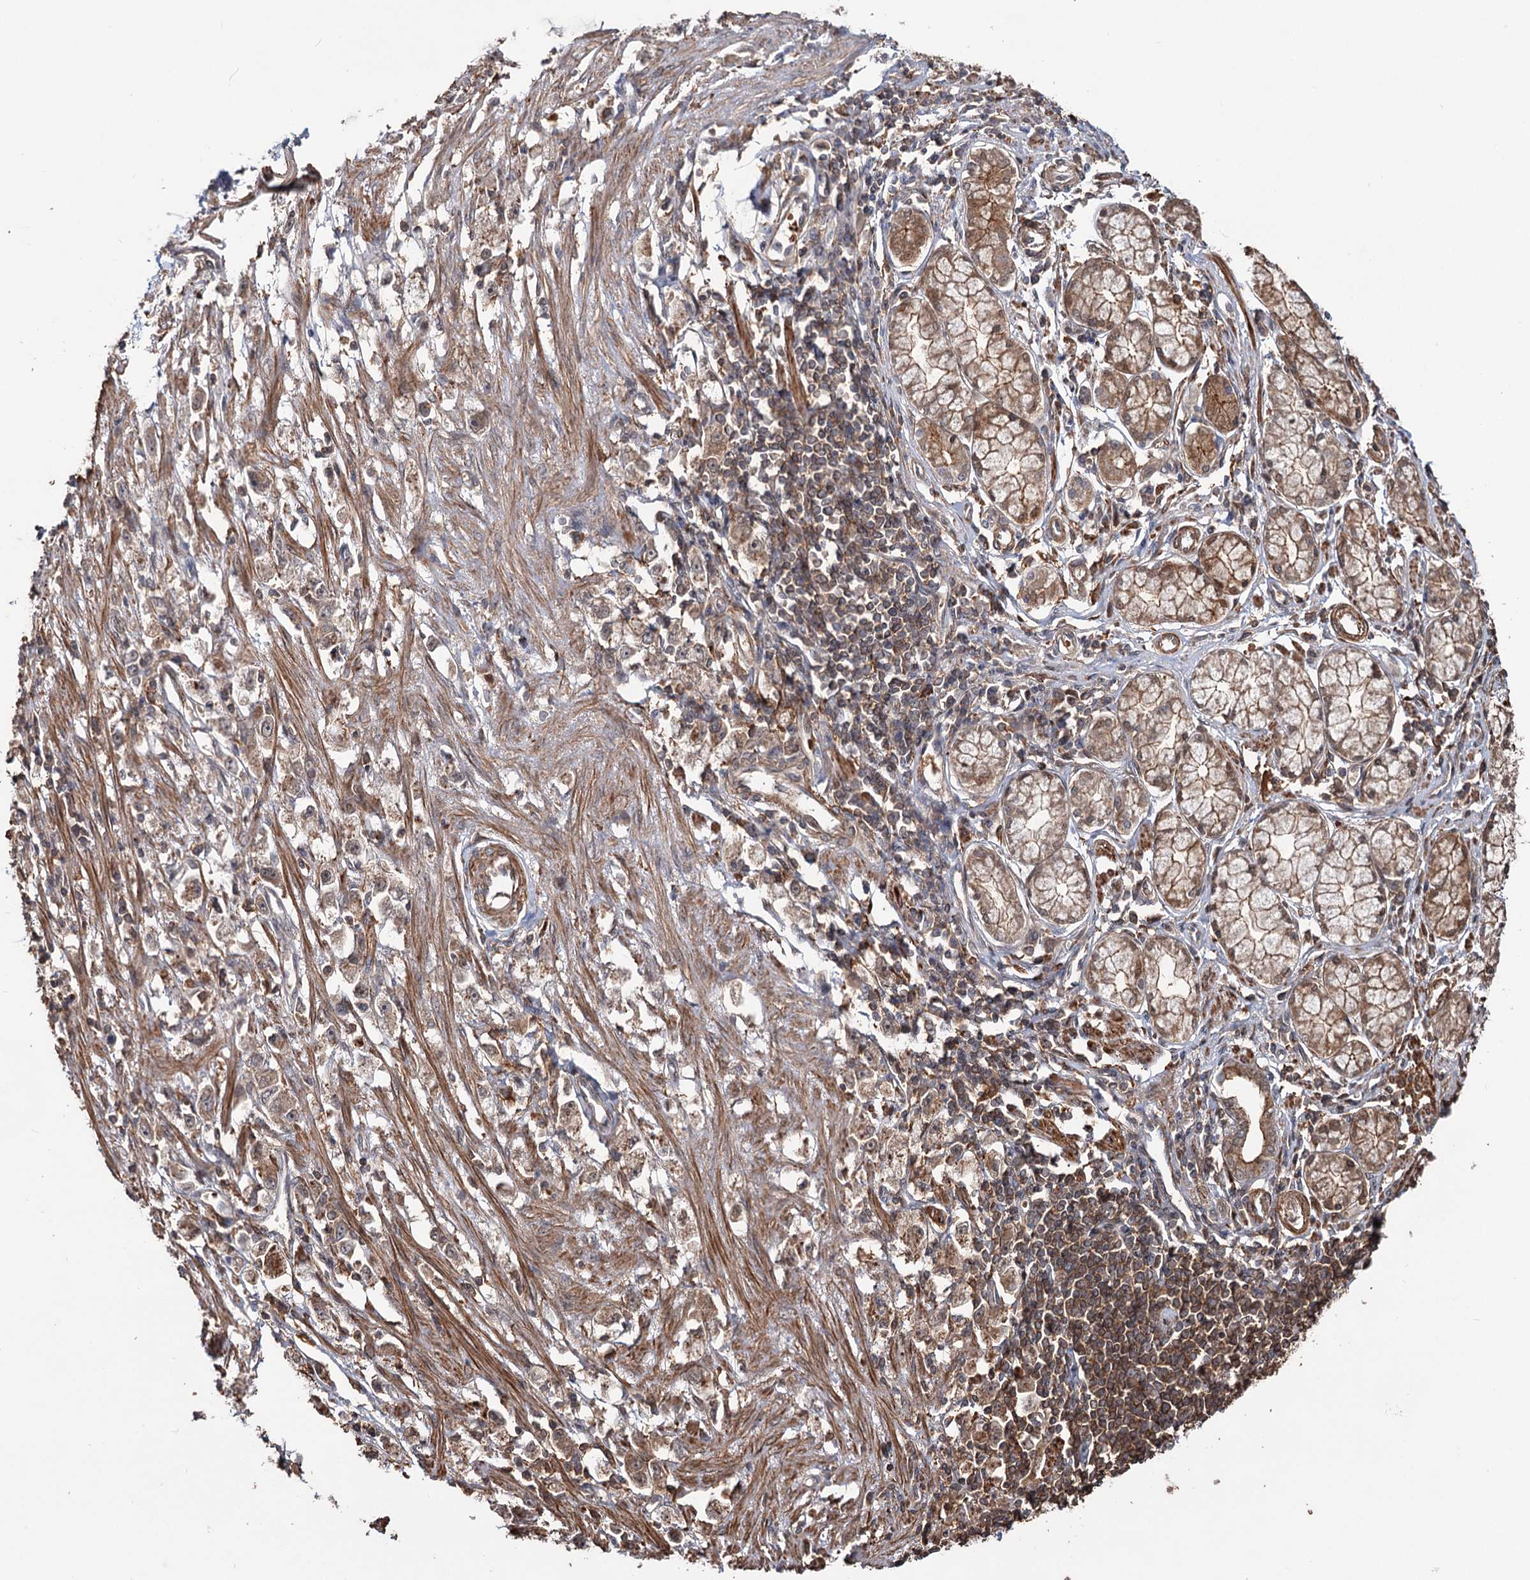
{"staining": {"intensity": "moderate", "quantity": ">75%", "location": "cytoplasmic/membranous"}, "tissue": "stomach cancer", "cell_type": "Tumor cells", "image_type": "cancer", "snomed": [{"axis": "morphology", "description": "Adenocarcinoma, NOS"}, {"axis": "topography", "description": "Stomach"}], "caption": "Immunohistochemical staining of human stomach cancer (adenocarcinoma) reveals medium levels of moderate cytoplasmic/membranous protein positivity in approximately >75% of tumor cells.", "gene": "GRIP1", "patient": {"sex": "female", "age": 59}}